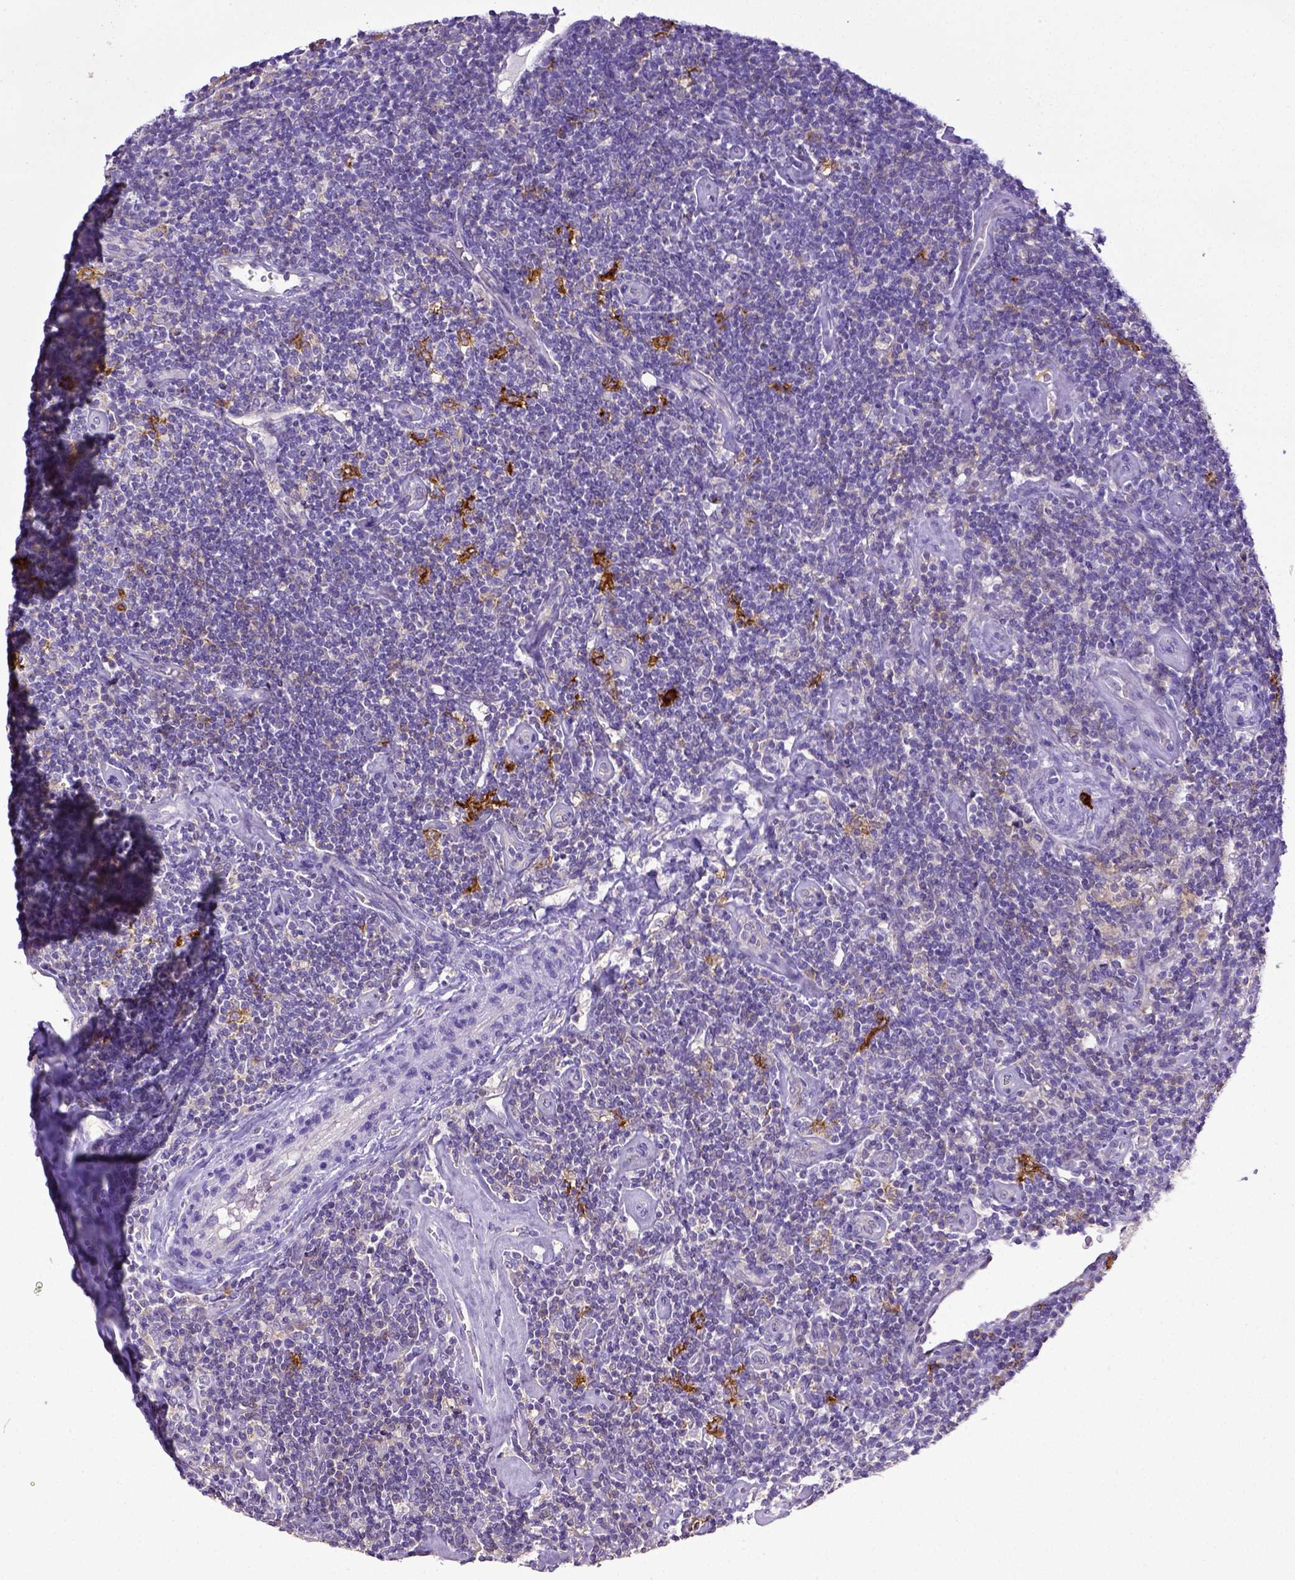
{"staining": {"intensity": "negative", "quantity": "none", "location": "none"}, "tissue": "lymphoma", "cell_type": "Tumor cells", "image_type": "cancer", "snomed": [{"axis": "morphology", "description": "Hodgkin's disease, NOS"}, {"axis": "topography", "description": "Lymph node"}], "caption": "Immunohistochemical staining of human Hodgkin's disease displays no significant positivity in tumor cells. (DAB IHC, high magnification).", "gene": "CD40", "patient": {"sex": "male", "age": 40}}